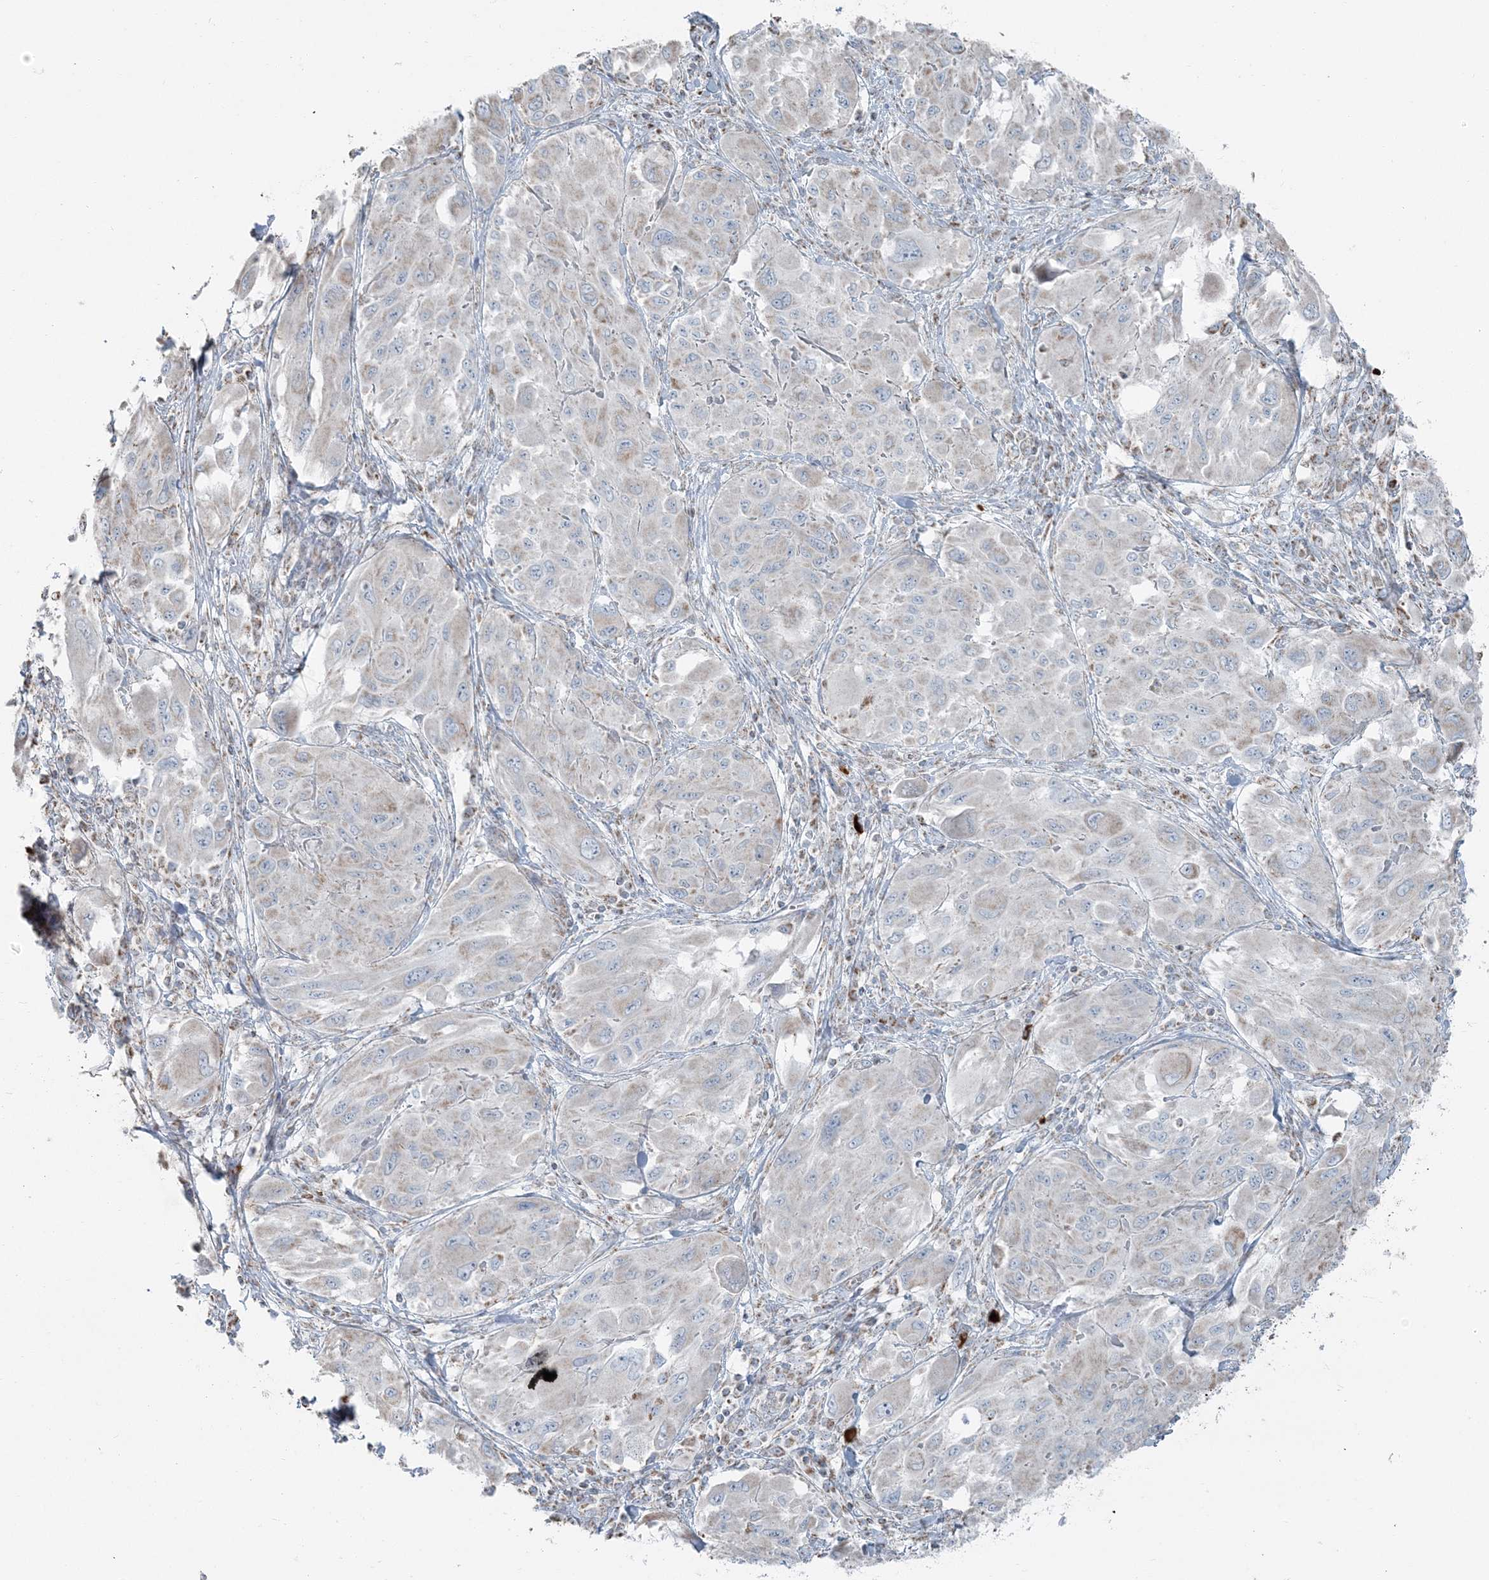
{"staining": {"intensity": "negative", "quantity": "none", "location": "none"}, "tissue": "melanoma", "cell_type": "Tumor cells", "image_type": "cancer", "snomed": [{"axis": "morphology", "description": "Malignant melanoma, NOS"}, {"axis": "topography", "description": "Skin"}], "caption": "An image of melanoma stained for a protein shows no brown staining in tumor cells. (DAB immunohistochemistry (IHC), high magnification).", "gene": "SLC22A16", "patient": {"sex": "female", "age": 91}}